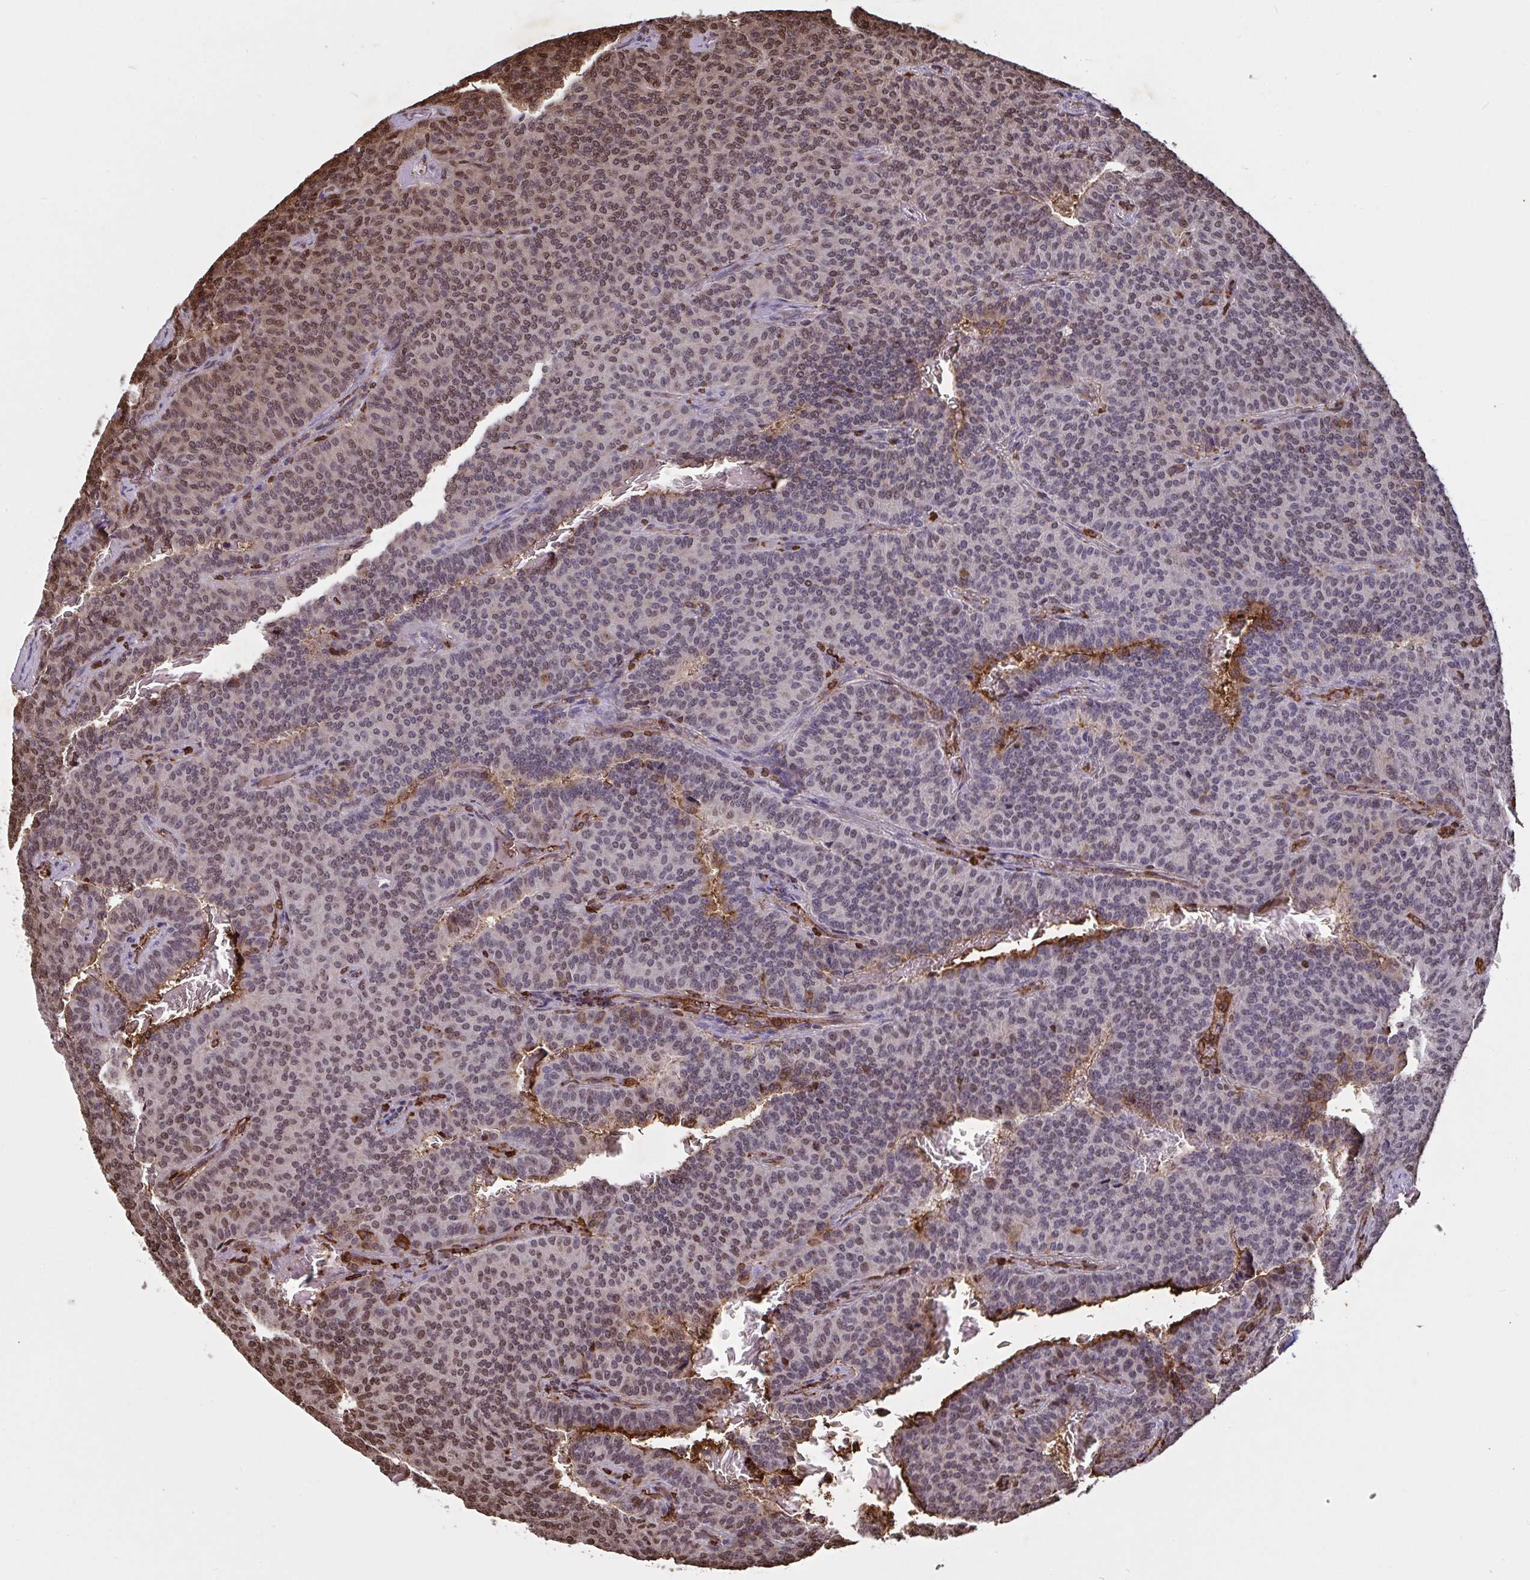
{"staining": {"intensity": "moderate", "quantity": ">75%", "location": "cytoplasmic/membranous,nuclear"}, "tissue": "carcinoid", "cell_type": "Tumor cells", "image_type": "cancer", "snomed": [{"axis": "morphology", "description": "Carcinoid, malignant, NOS"}, {"axis": "topography", "description": "Lung"}], "caption": "Tumor cells exhibit medium levels of moderate cytoplasmic/membranous and nuclear staining in approximately >75% of cells in human malignant carcinoid.", "gene": "PELI2", "patient": {"sex": "male", "age": 61}}